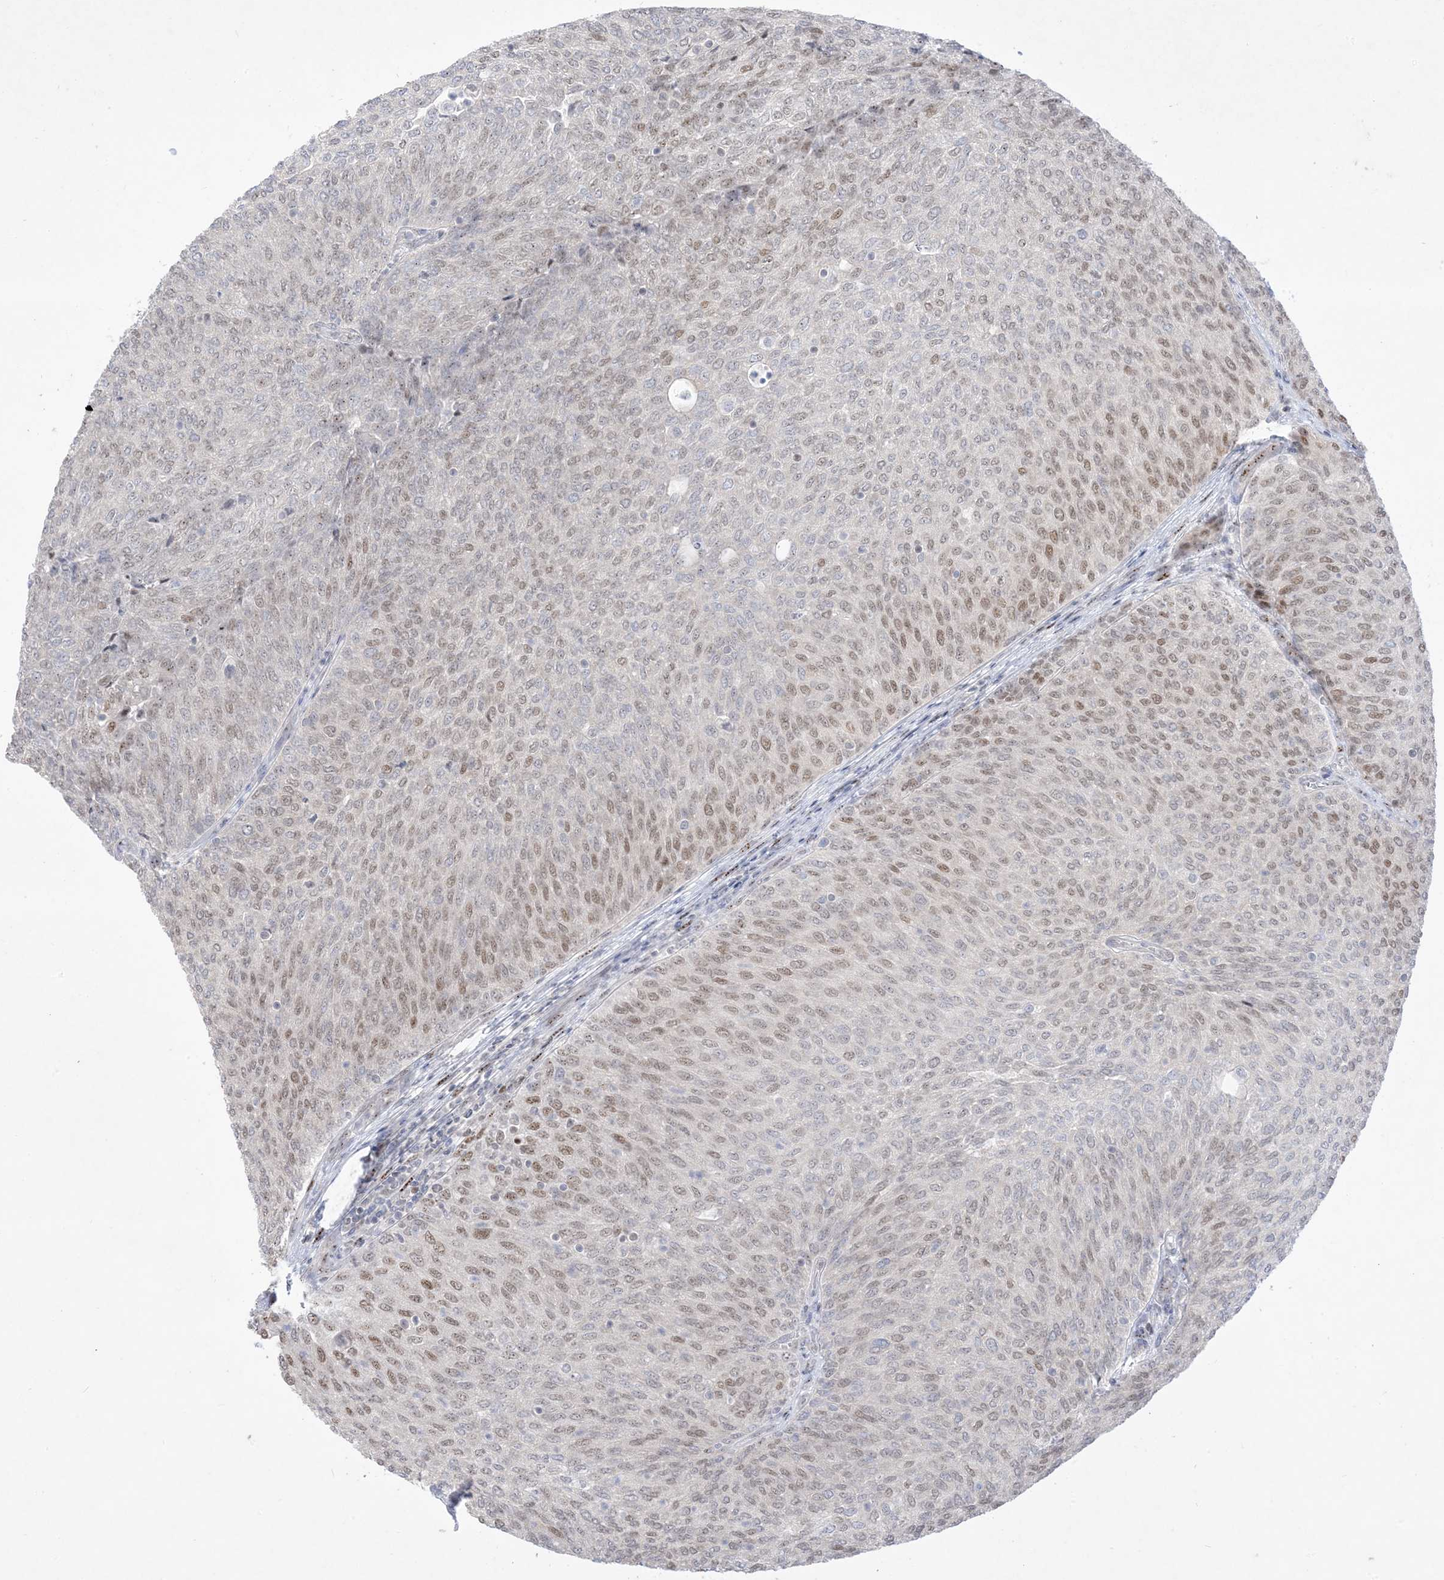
{"staining": {"intensity": "moderate", "quantity": "25%-75%", "location": "nuclear"}, "tissue": "urothelial cancer", "cell_type": "Tumor cells", "image_type": "cancer", "snomed": [{"axis": "morphology", "description": "Urothelial carcinoma, Low grade"}, {"axis": "topography", "description": "Urinary bladder"}], "caption": "Urothelial carcinoma (low-grade) stained for a protein shows moderate nuclear positivity in tumor cells.", "gene": "BHLHE40", "patient": {"sex": "female", "age": 79}}